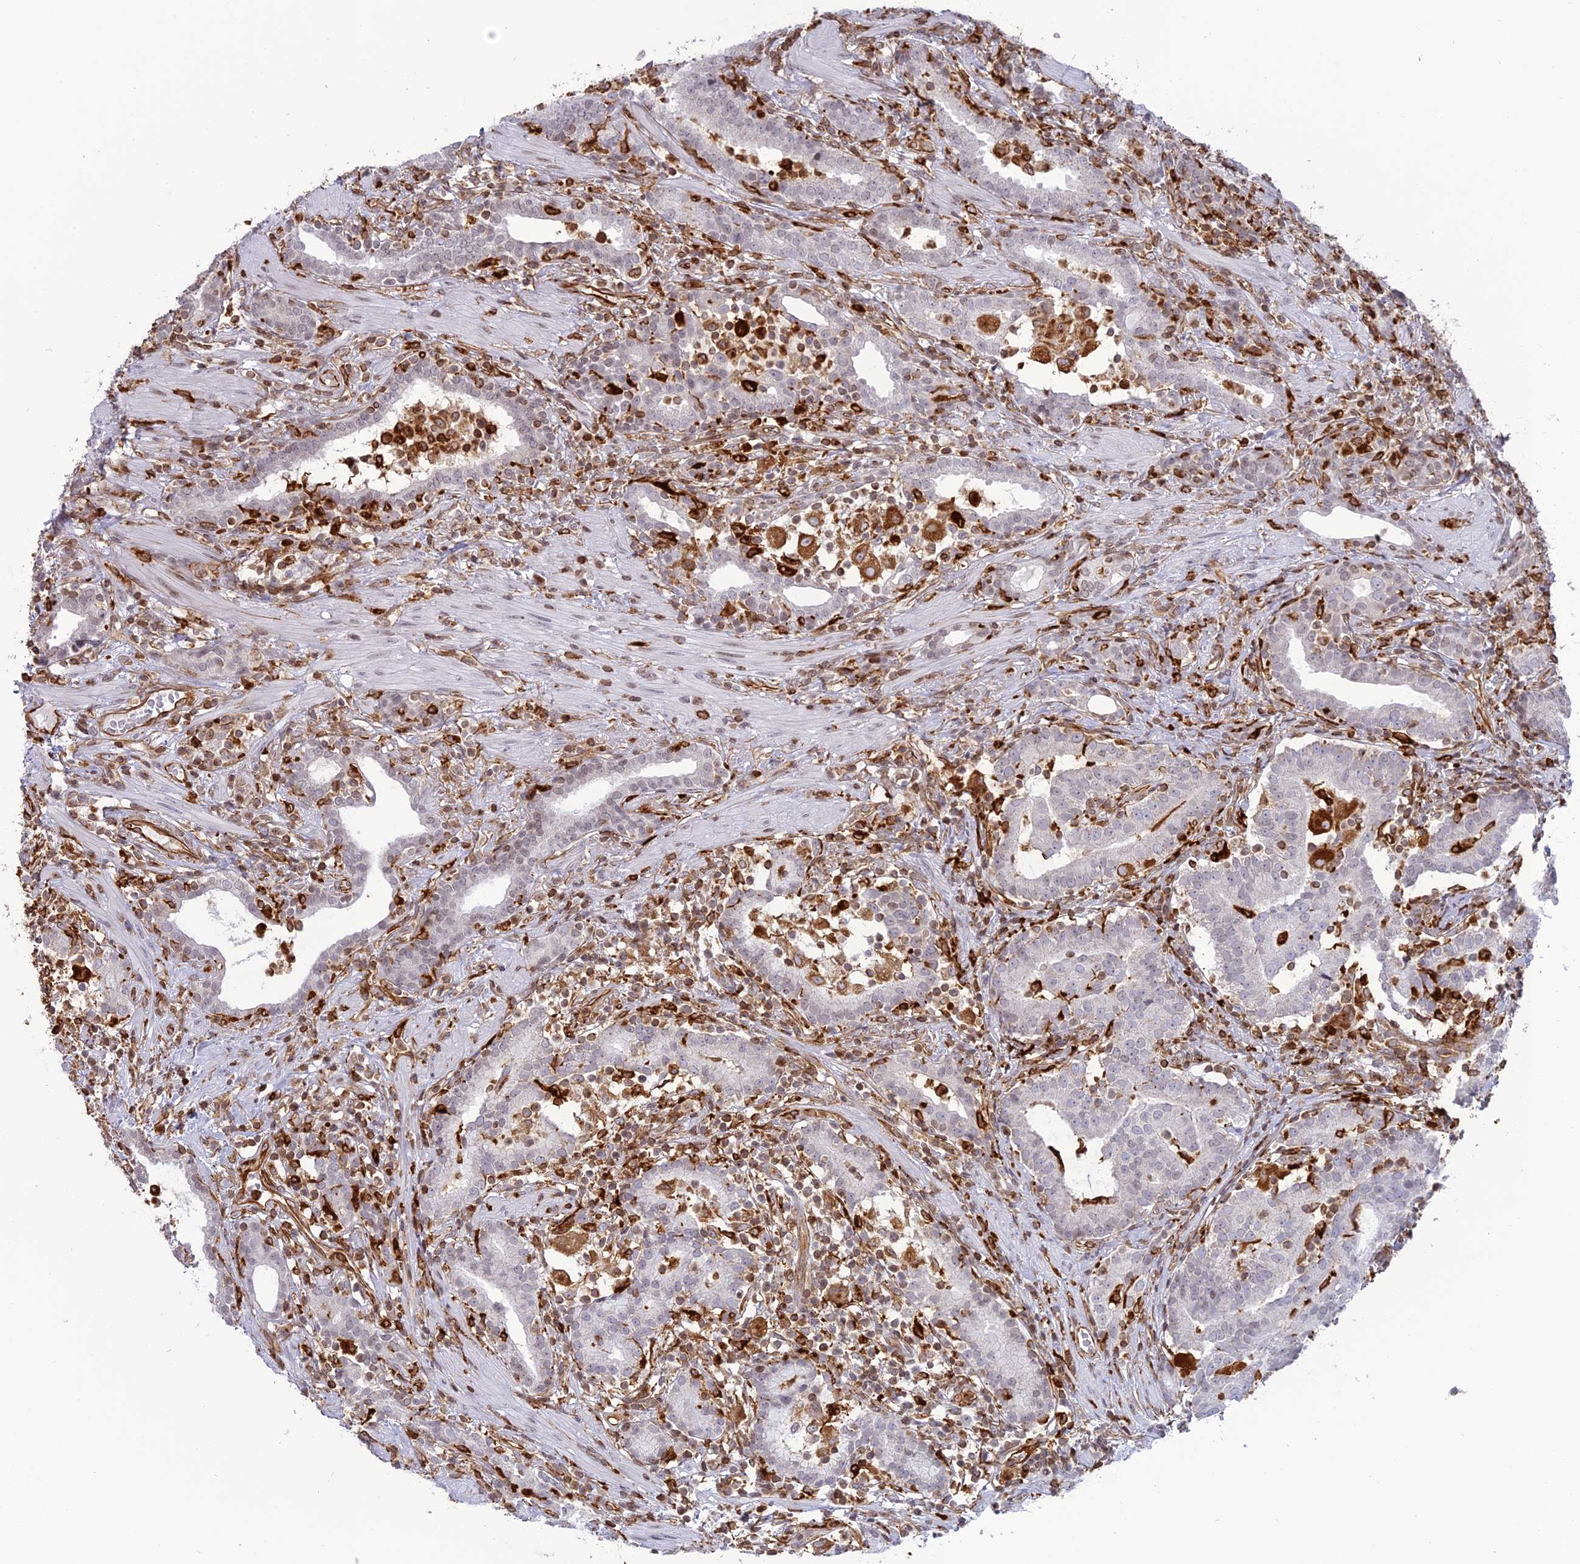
{"staining": {"intensity": "negative", "quantity": "none", "location": "none"}, "tissue": "prostate cancer", "cell_type": "Tumor cells", "image_type": "cancer", "snomed": [{"axis": "morphology", "description": "Adenocarcinoma, High grade"}, {"axis": "topography", "description": "Prostate"}], "caption": "This is an immunohistochemistry (IHC) micrograph of prostate cancer. There is no expression in tumor cells.", "gene": "APOBR", "patient": {"sex": "male", "age": 67}}